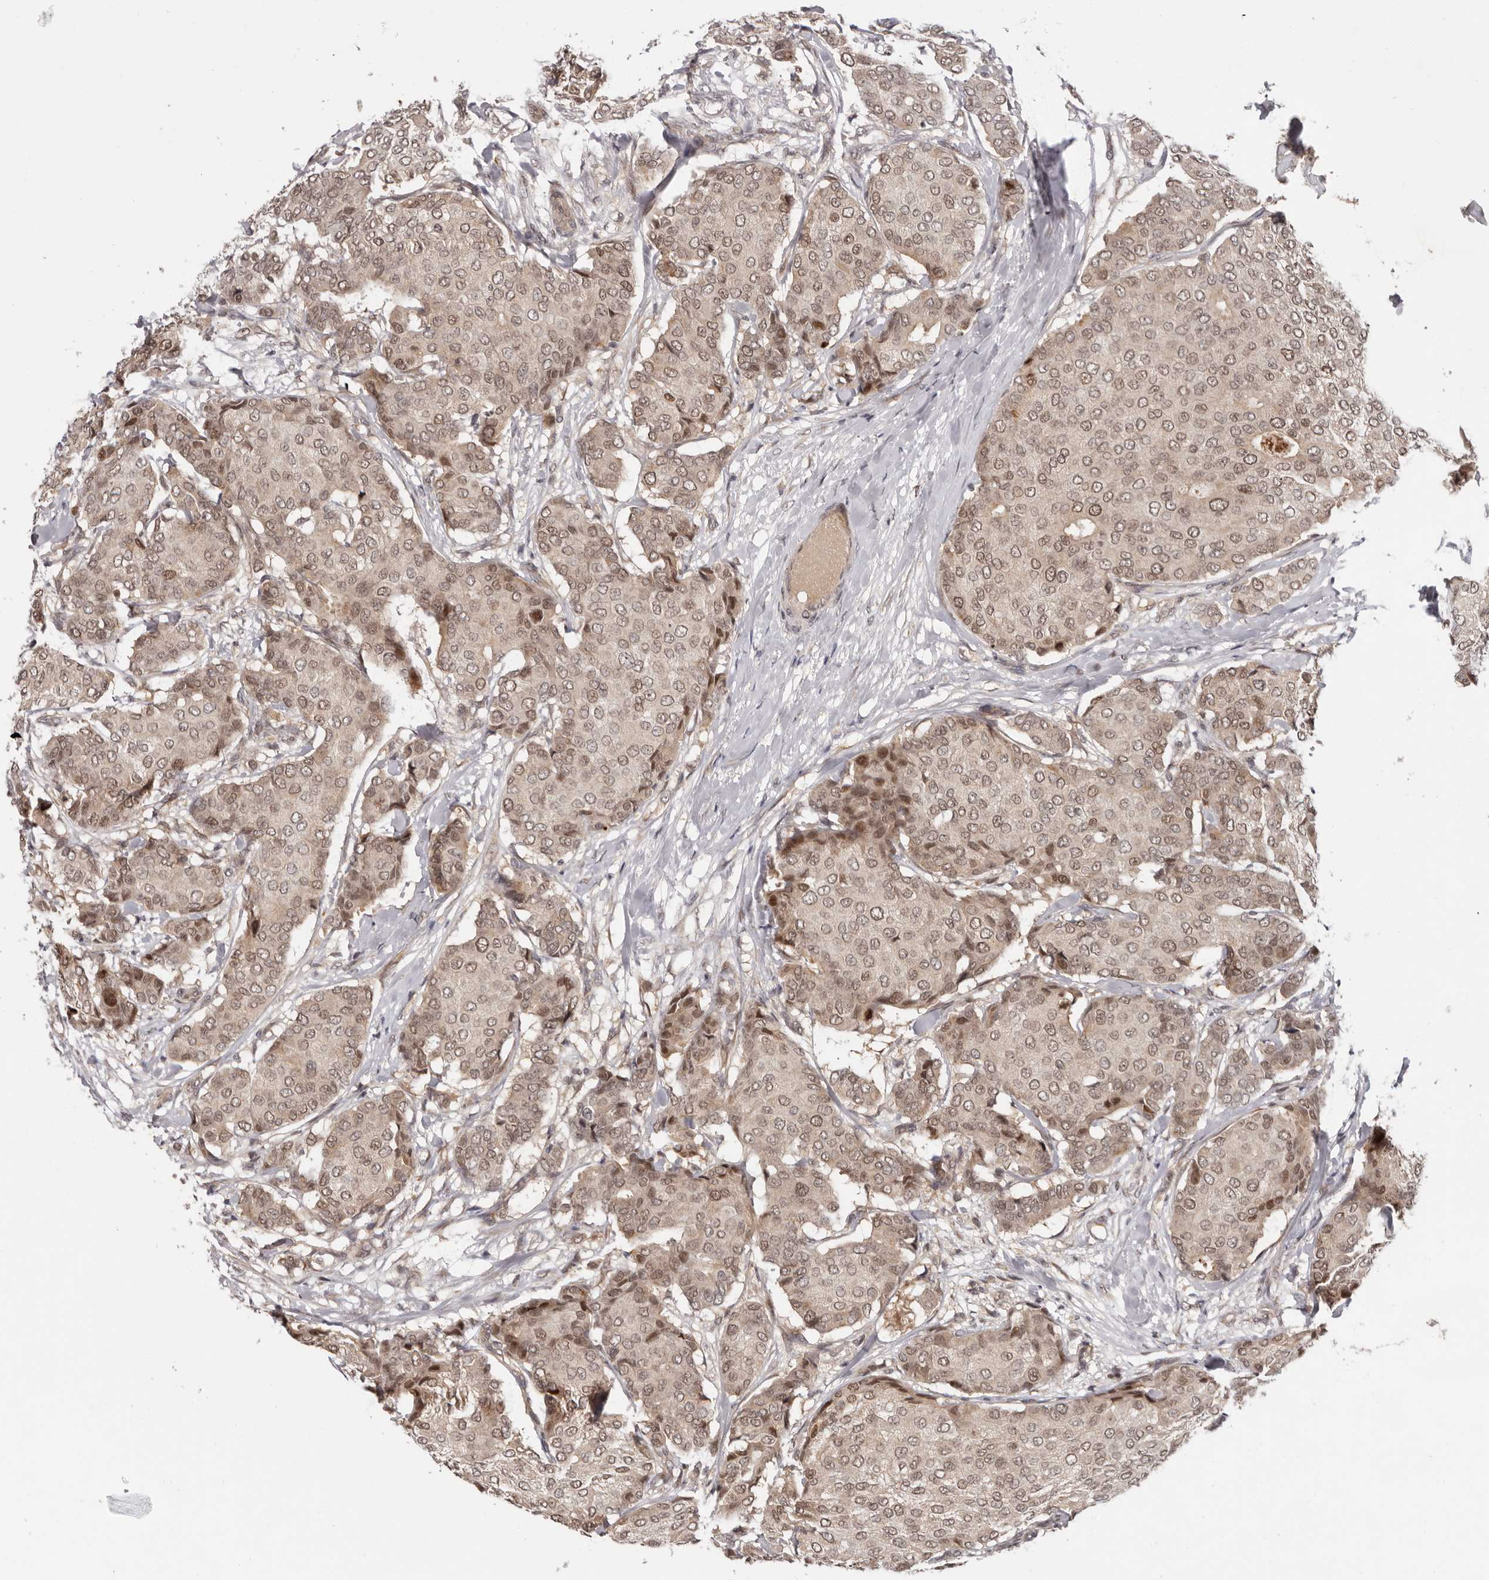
{"staining": {"intensity": "moderate", "quantity": ">75%", "location": "nuclear"}, "tissue": "breast cancer", "cell_type": "Tumor cells", "image_type": "cancer", "snomed": [{"axis": "morphology", "description": "Duct carcinoma"}, {"axis": "topography", "description": "Breast"}], "caption": "This is an image of immunohistochemistry staining of breast infiltrating ductal carcinoma, which shows moderate expression in the nuclear of tumor cells.", "gene": "TBX5", "patient": {"sex": "female", "age": 75}}